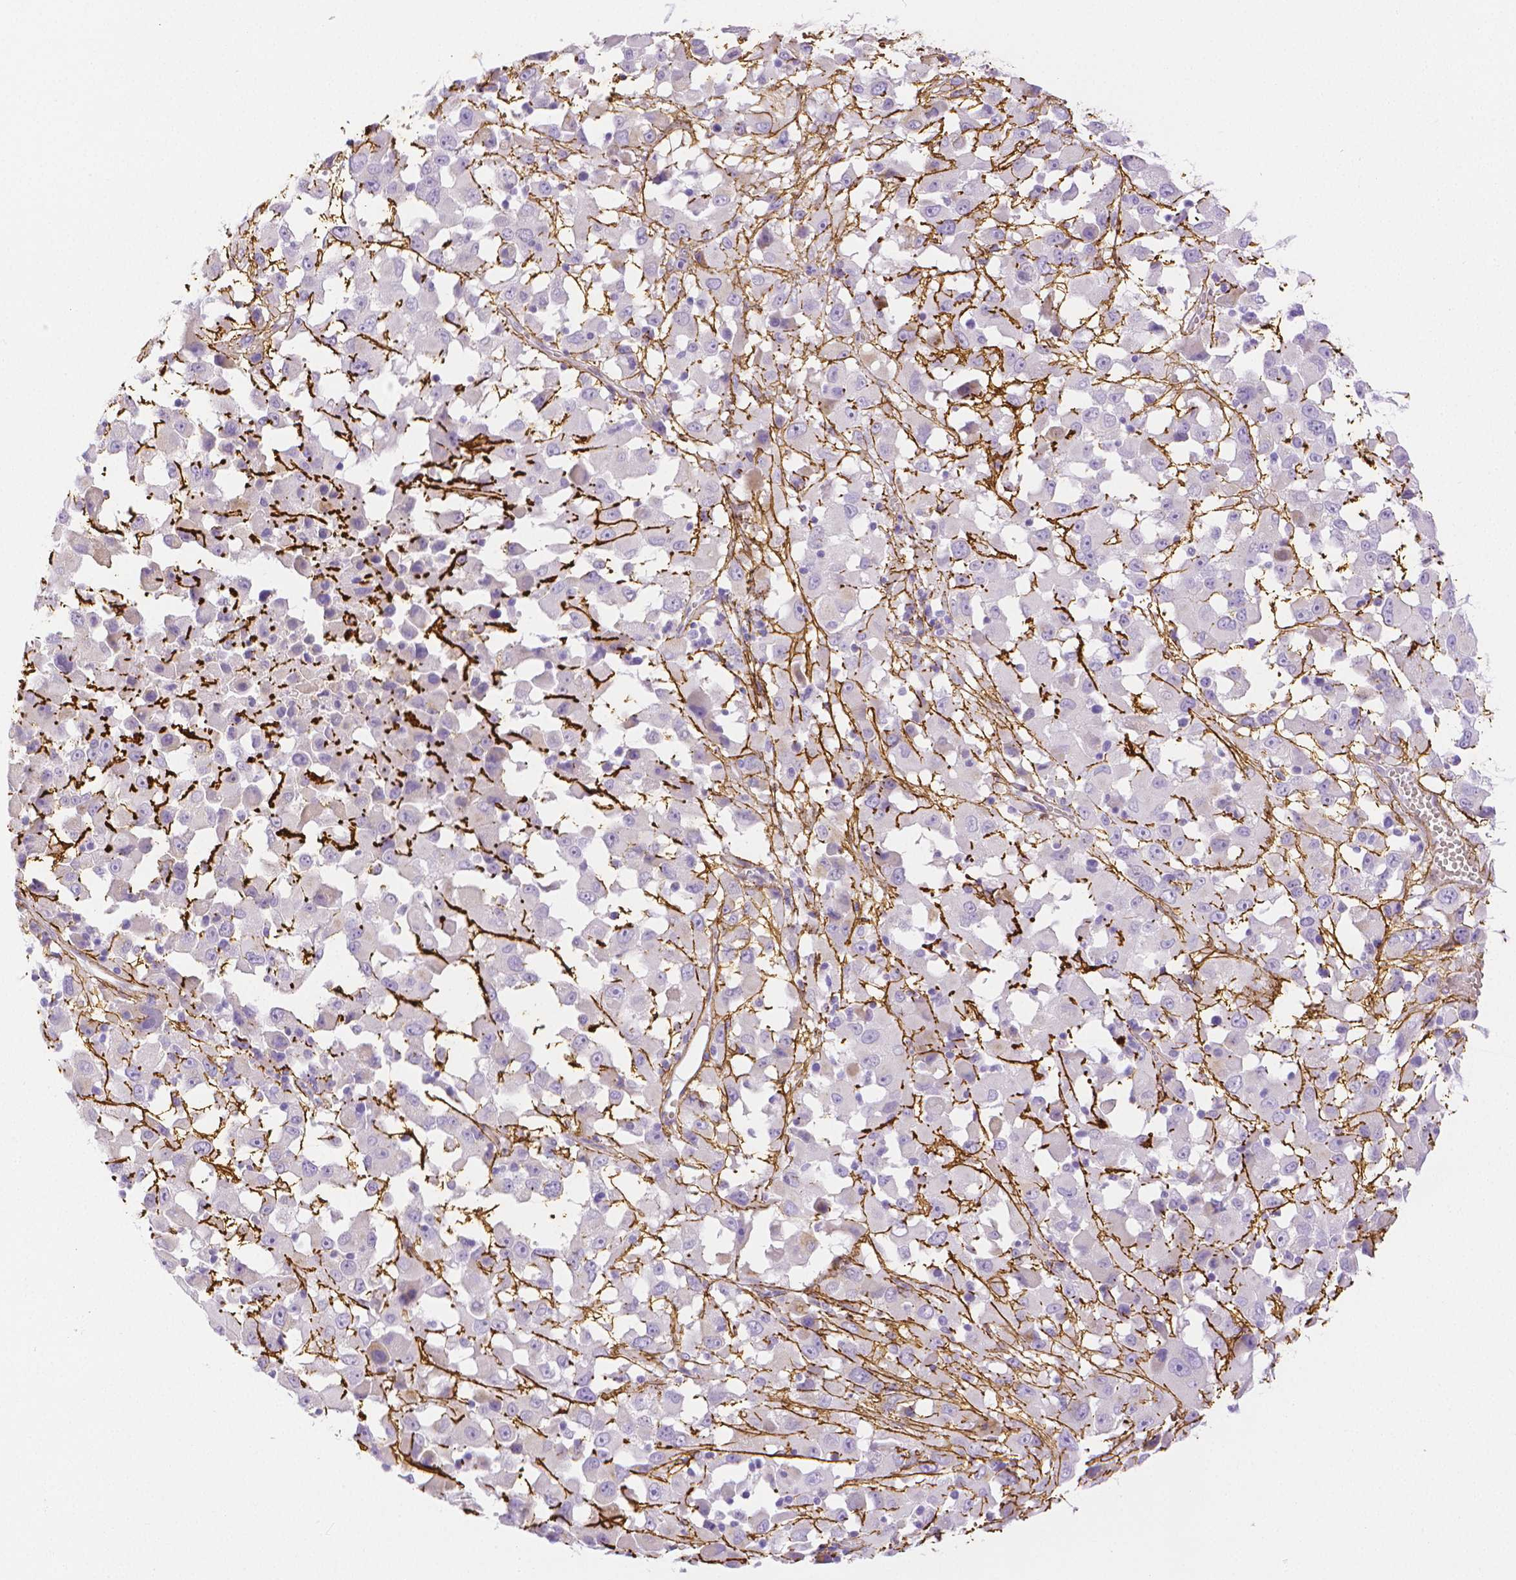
{"staining": {"intensity": "negative", "quantity": "none", "location": "none"}, "tissue": "melanoma", "cell_type": "Tumor cells", "image_type": "cancer", "snomed": [{"axis": "morphology", "description": "Malignant melanoma, Metastatic site"}, {"axis": "topography", "description": "Soft tissue"}], "caption": "Immunohistochemistry of malignant melanoma (metastatic site) displays no staining in tumor cells.", "gene": "FBN1", "patient": {"sex": "male", "age": 50}}